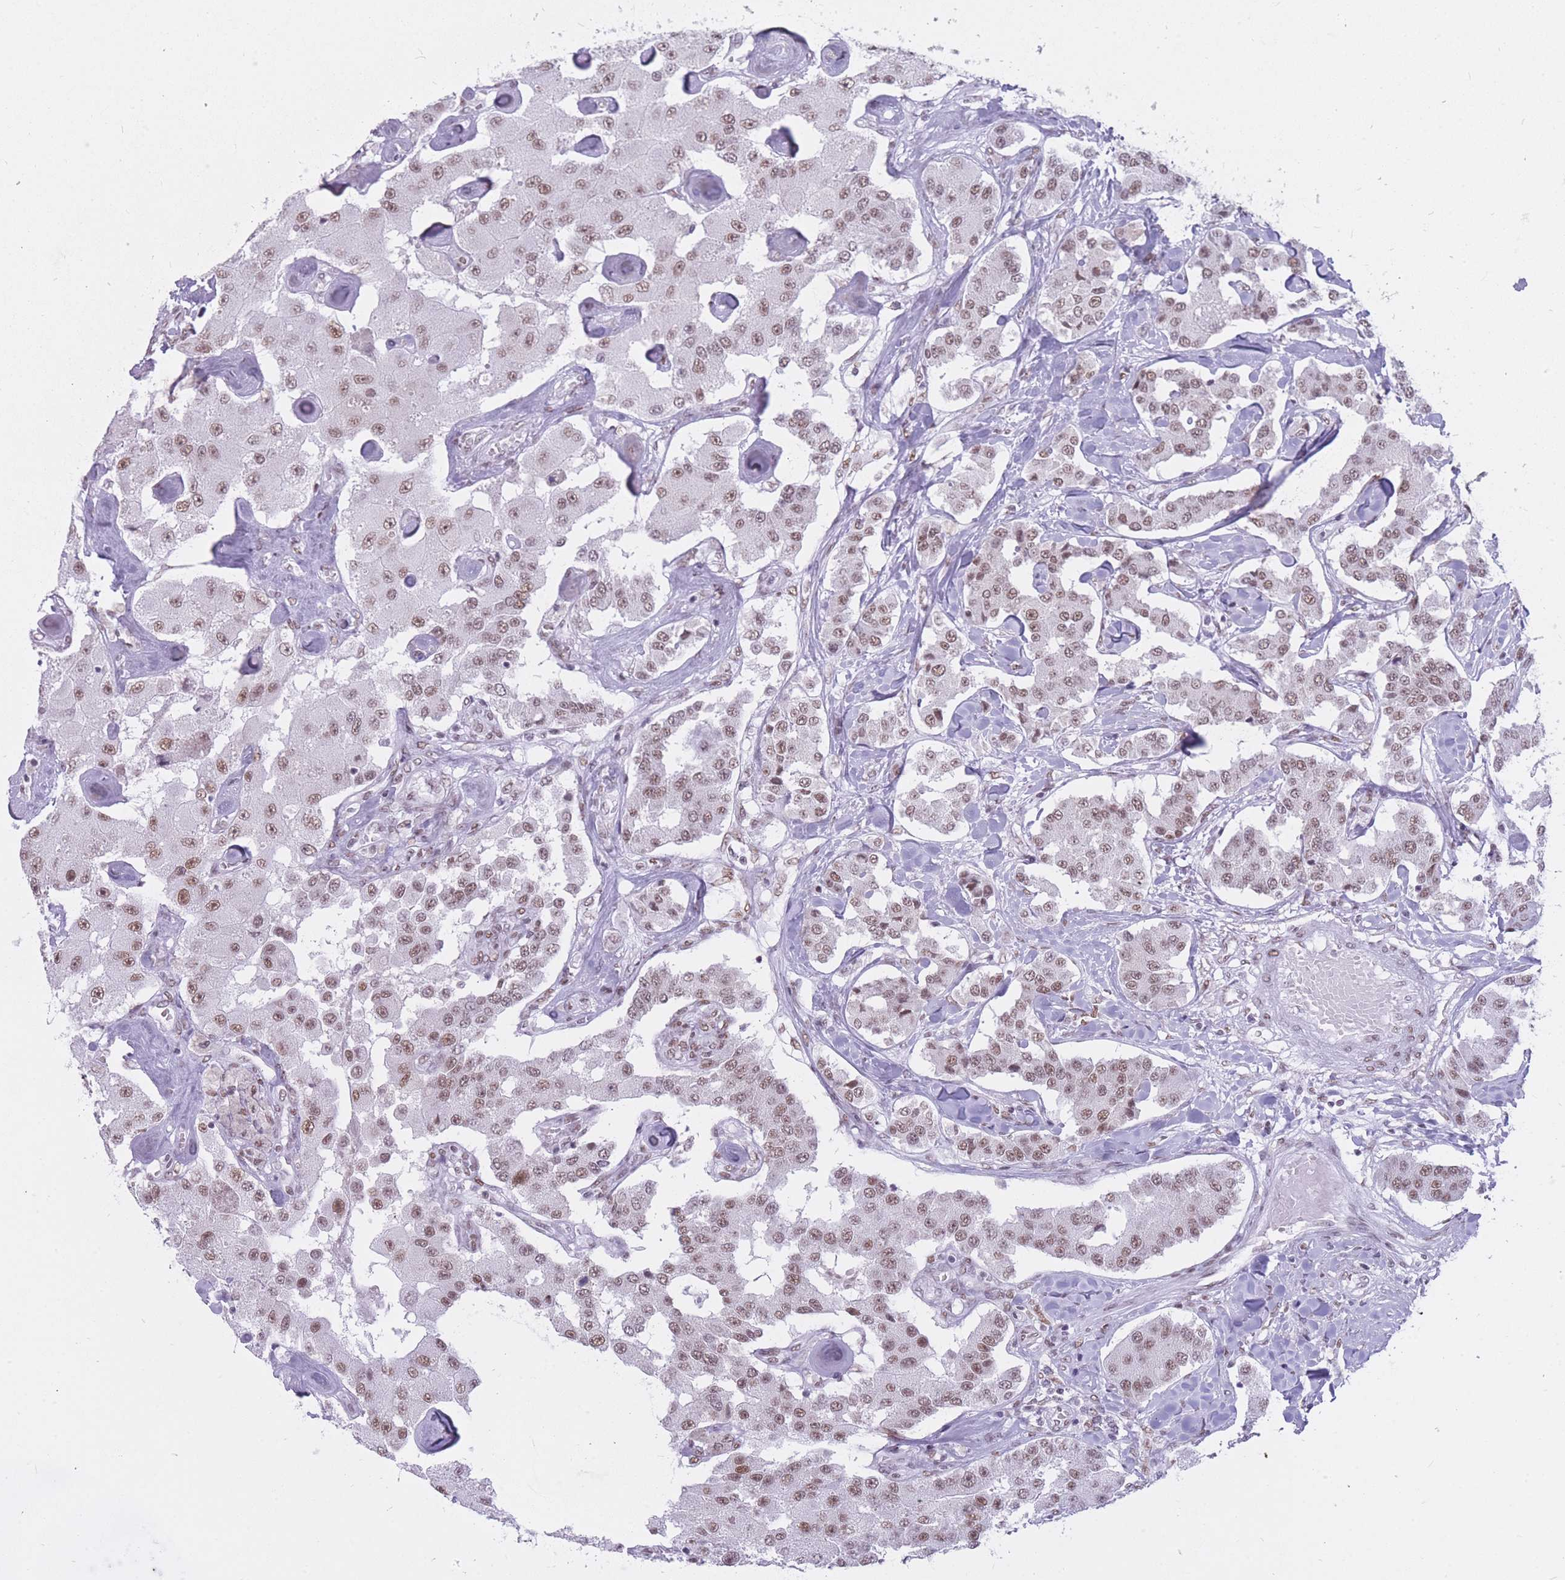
{"staining": {"intensity": "moderate", "quantity": ">75%", "location": "nuclear"}, "tissue": "carcinoid", "cell_type": "Tumor cells", "image_type": "cancer", "snomed": [{"axis": "morphology", "description": "Carcinoid, malignant, NOS"}, {"axis": "topography", "description": "Pancreas"}], "caption": "Protein positivity by immunohistochemistry reveals moderate nuclear positivity in about >75% of tumor cells in carcinoid.", "gene": "HNRNPUL1", "patient": {"sex": "male", "age": 41}}